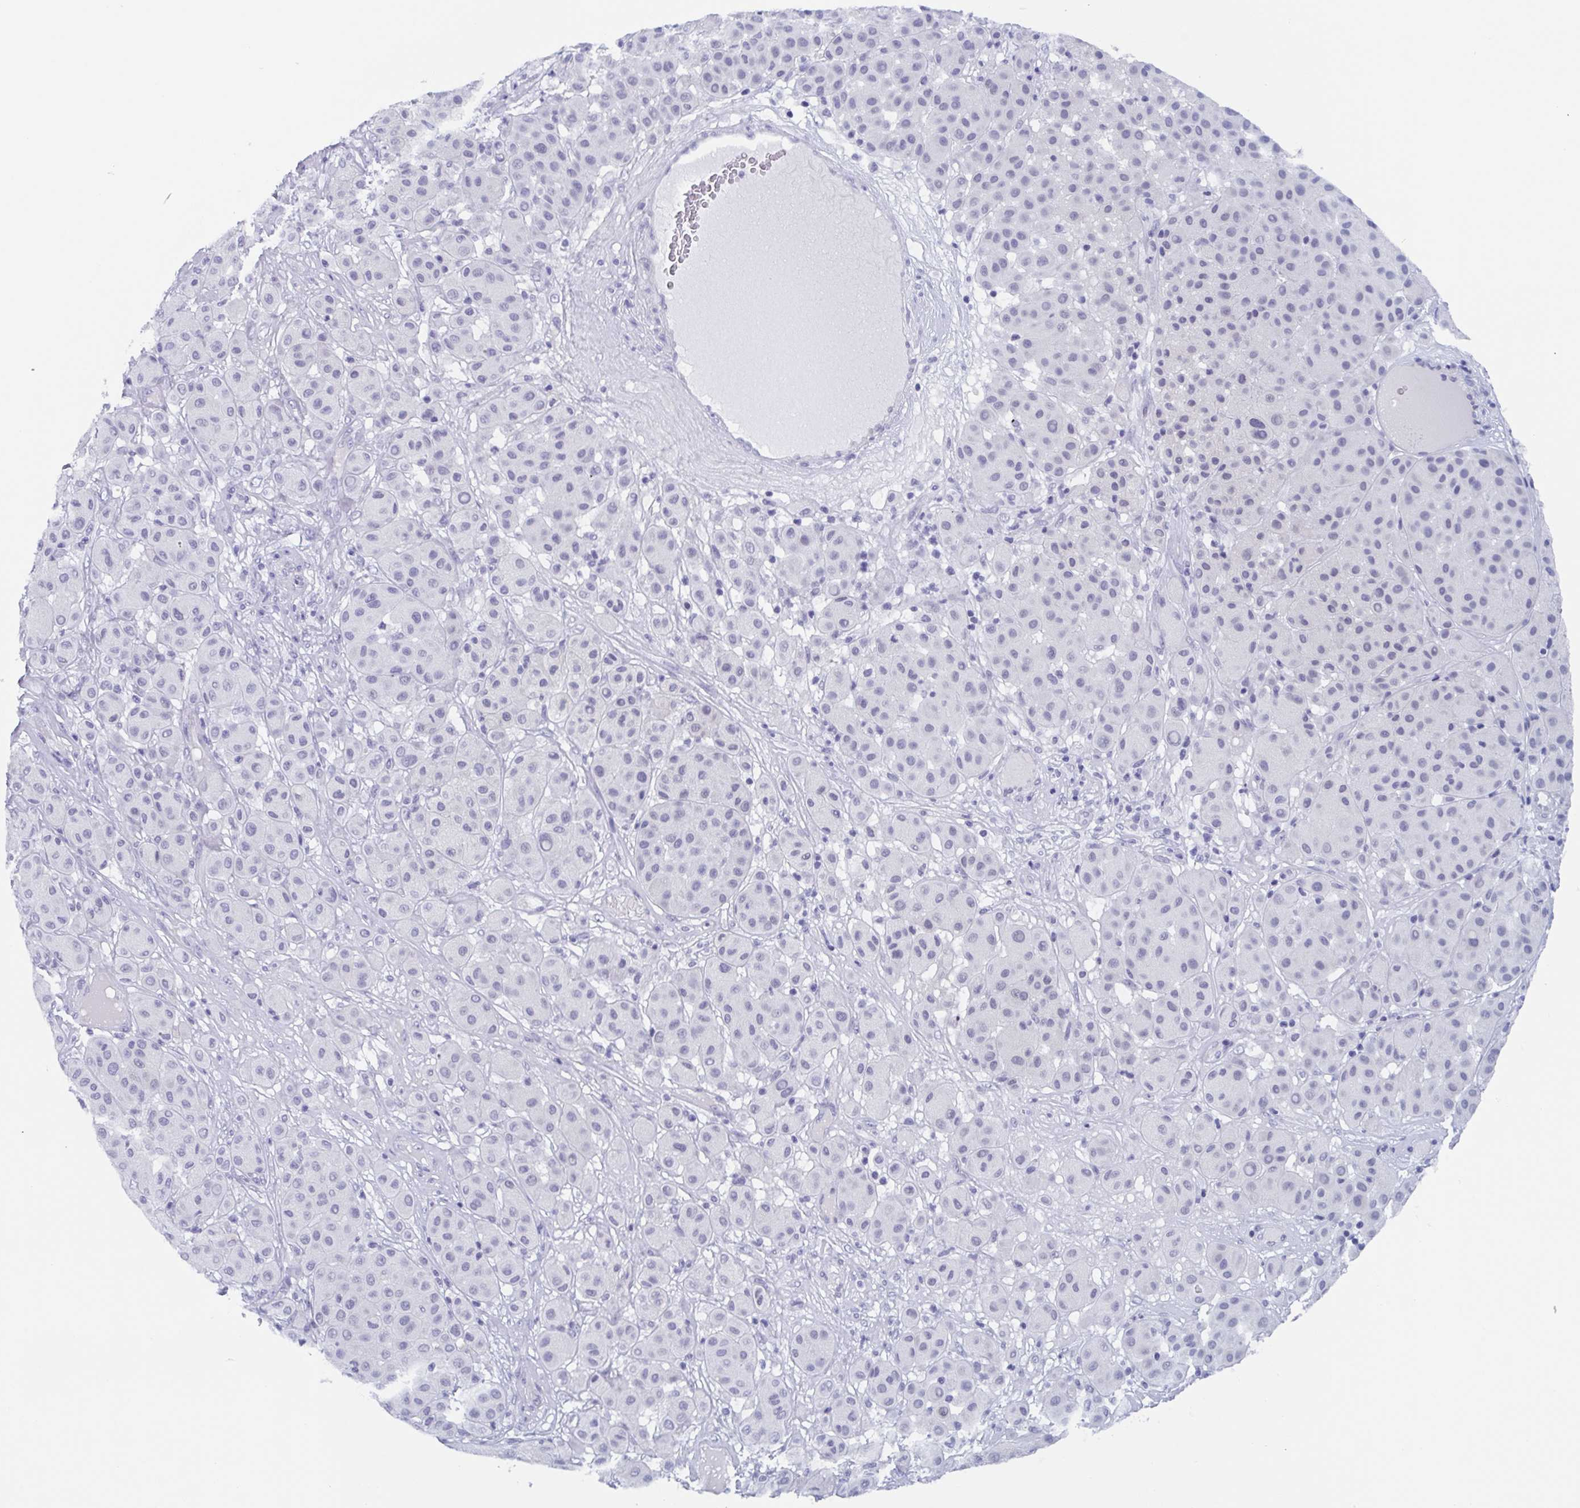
{"staining": {"intensity": "negative", "quantity": "none", "location": "none"}, "tissue": "melanoma", "cell_type": "Tumor cells", "image_type": "cancer", "snomed": [{"axis": "morphology", "description": "Malignant melanoma, Metastatic site"}, {"axis": "topography", "description": "Smooth muscle"}], "caption": "This is an IHC micrograph of melanoma. There is no expression in tumor cells.", "gene": "ZFP64", "patient": {"sex": "male", "age": 41}}